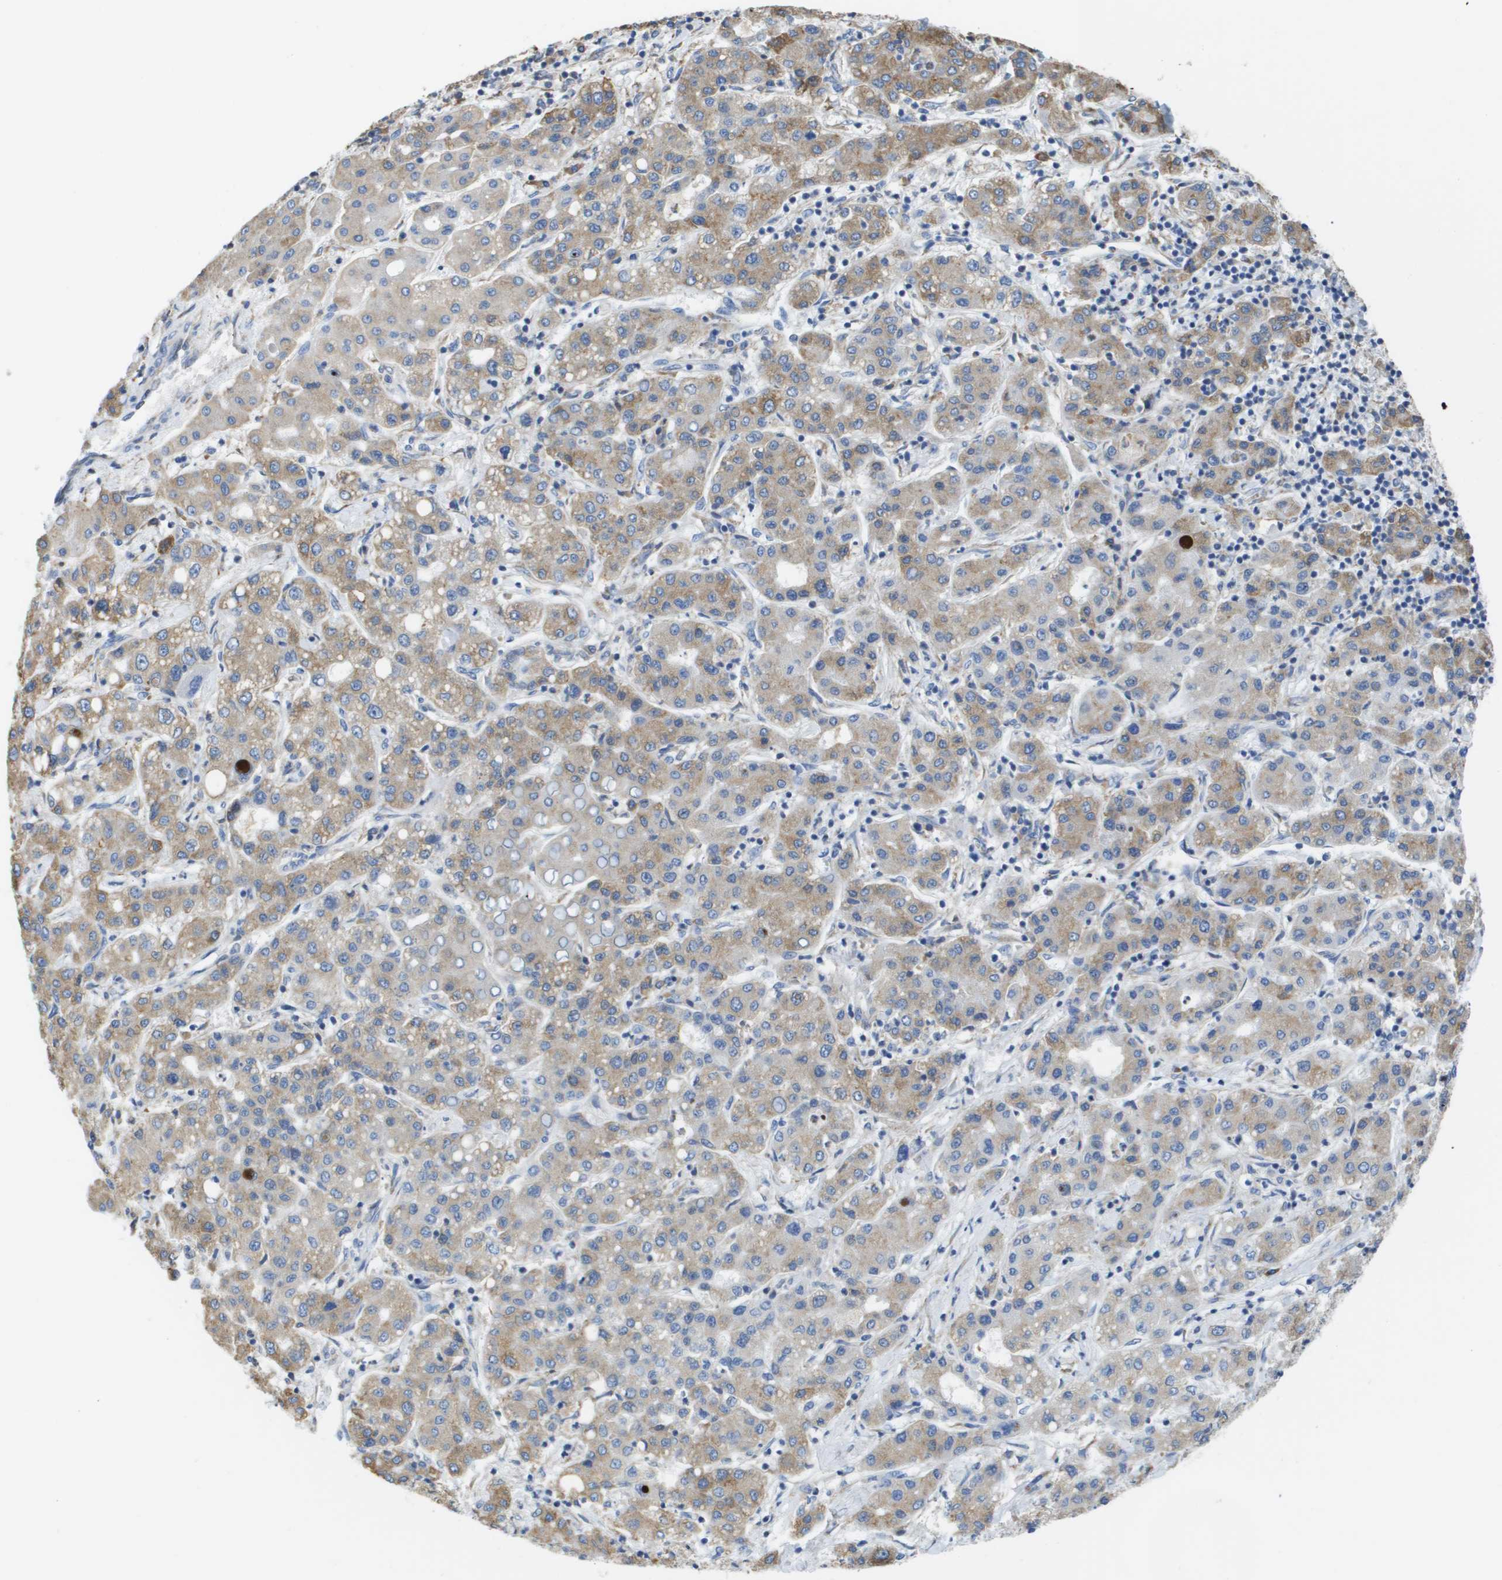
{"staining": {"intensity": "weak", "quantity": ">75%", "location": "cytoplasmic/membranous"}, "tissue": "liver cancer", "cell_type": "Tumor cells", "image_type": "cancer", "snomed": [{"axis": "morphology", "description": "Carcinoma, Hepatocellular, NOS"}, {"axis": "topography", "description": "Liver"}], "caption": "Protein staining demonstrates weak cytoplasmic/membranous expression in approximately >75% of tumor cells in liver cancer.", "gene": "SDR42E1", "patient": {"sex": "male", "age": 65}}